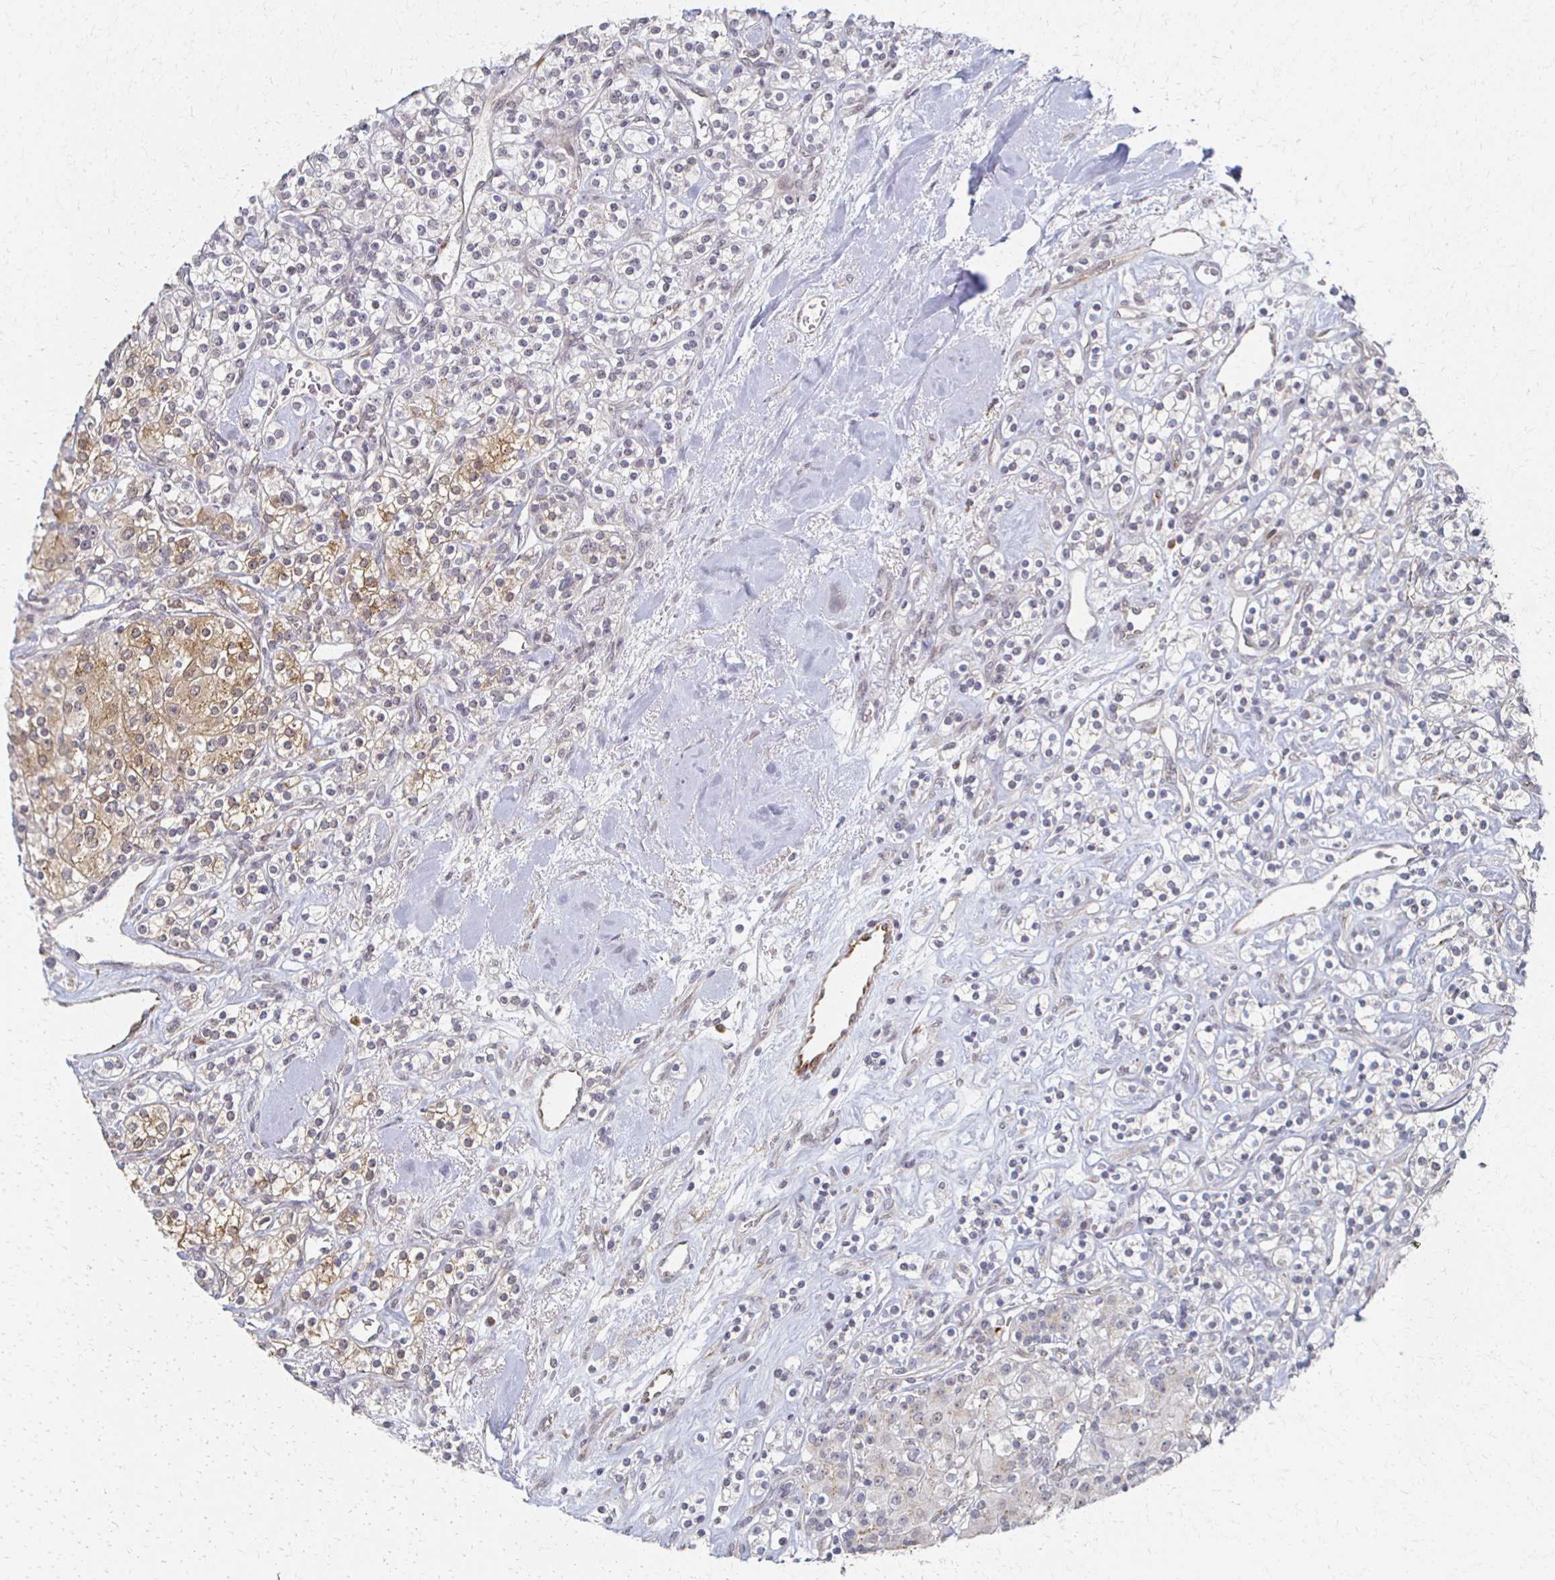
{"staining": {"intensity": "weak", "quantity": "<25%", "location": "cytoplasmic/membranous"}, "tissue": "renal cancer", "cell_type": "Tumor cells", "image_type": "cancer", "snomed": [{"axis": "morphology", "description": "Adenocarcinoma, NOS"}, {"axis": "topography", "description": "Kidney"}], "caption": "This is an immunohistochemistry (IHC) histopathology image of adenocarcinoma (renal). There is no staining in tumor cells.", "gene": "DAB1", "patient": {"sex": "male", "age": 77}}